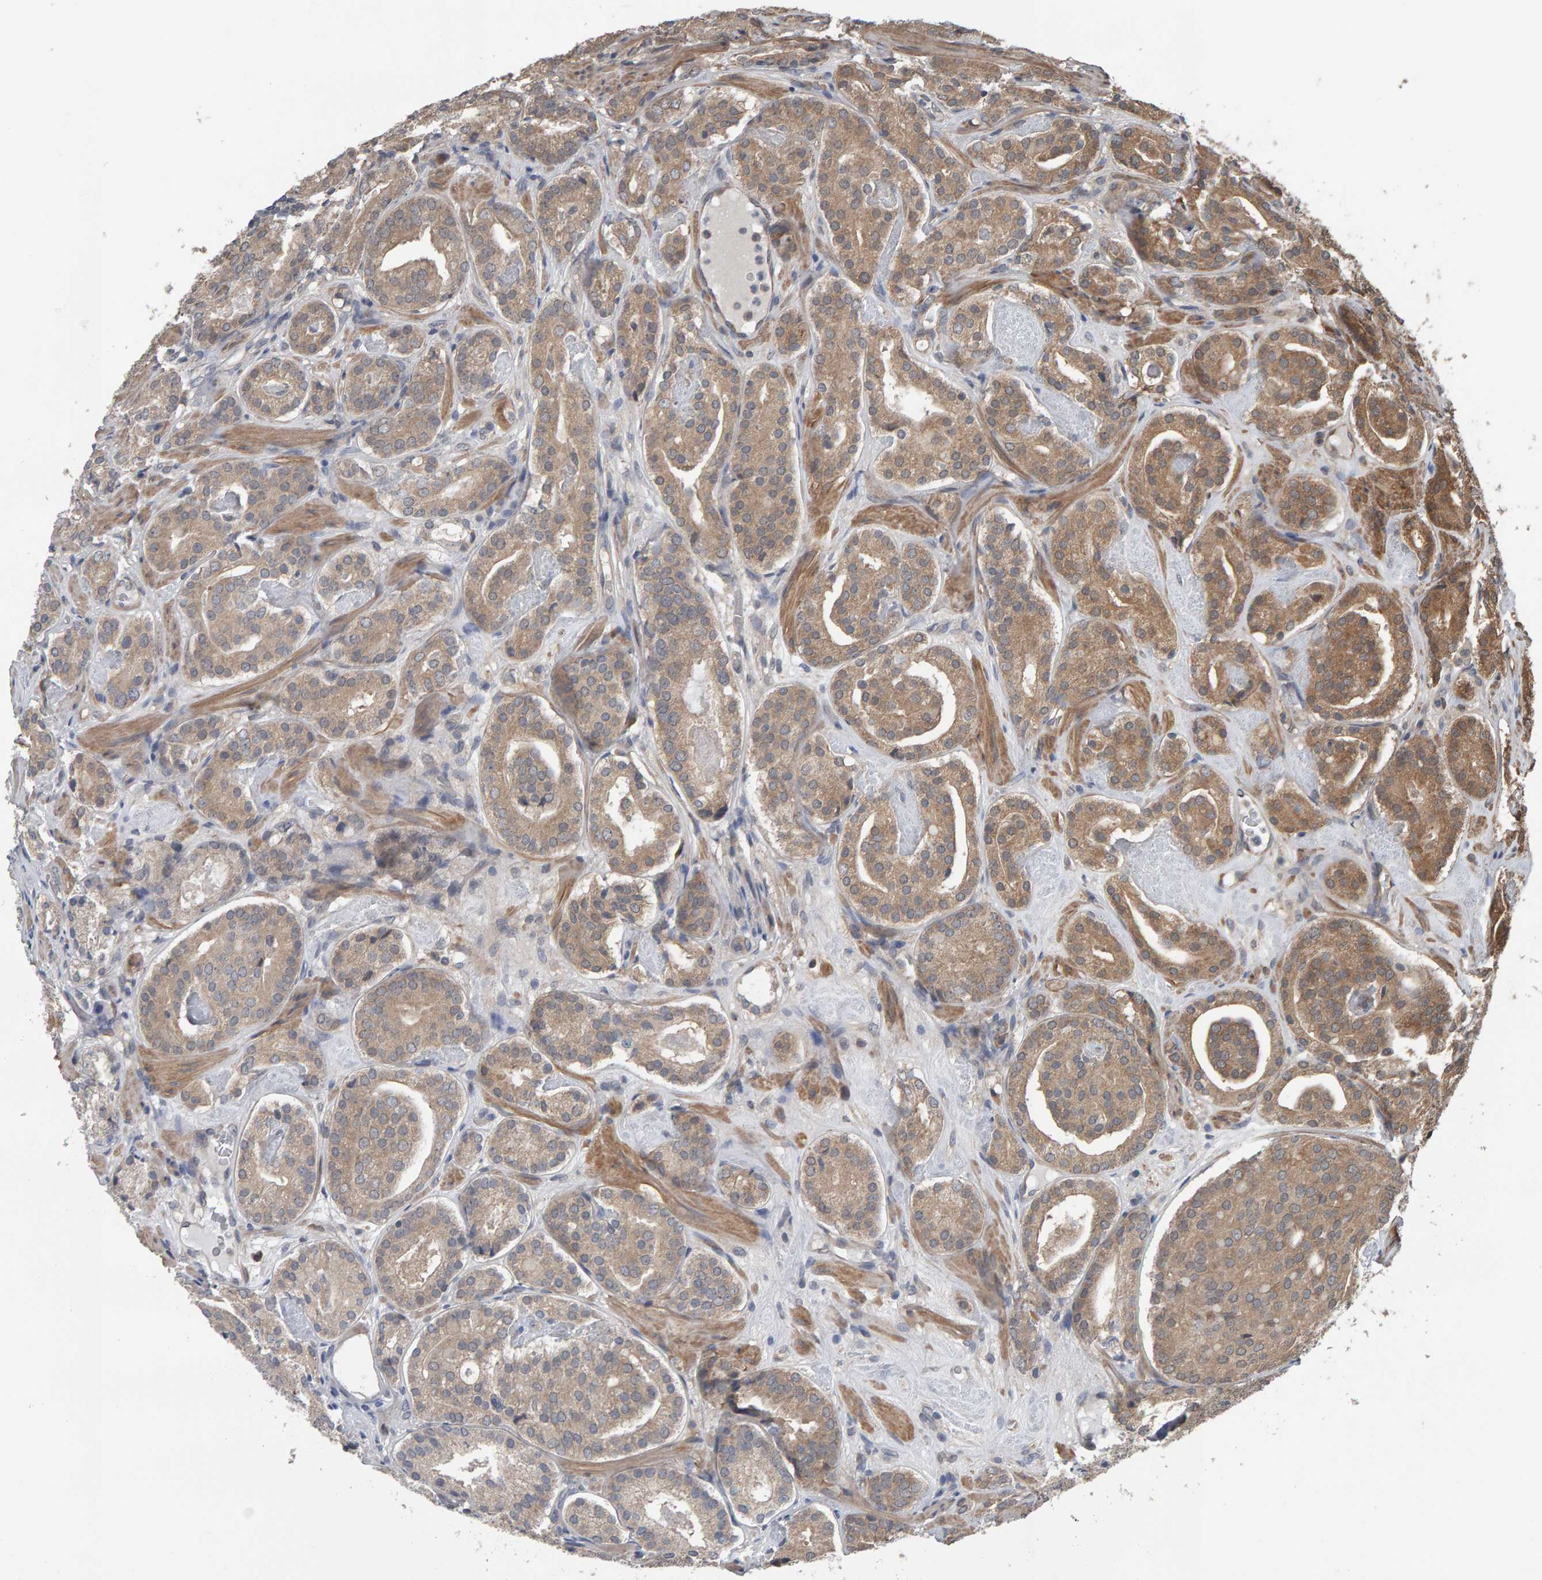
{"staining": {"intensity": "moderate", "quantity": ">75%", "location": "cytoplasmic/membranous"}, "tissue": "prostate cancer", "cell_type": "Tumor cells", "image_type": "cancer", "snomed": [{"axis": "morphology", "description": "Adenocarcinoma, Low grade"}, {"axis": "topography", "description": "Prostate"}], "caption": "The image displays immunohistochemical staining of prostate adenocarcinoma (low-grade). There is moderate cytoplasmic/membranous staining is appreciated in about >75% of tumor cells. Ihc stains the protein in brown and the nuclei are stained blue.", "gene": "COASY", "patient": {"sex": "male", "age": 69}}